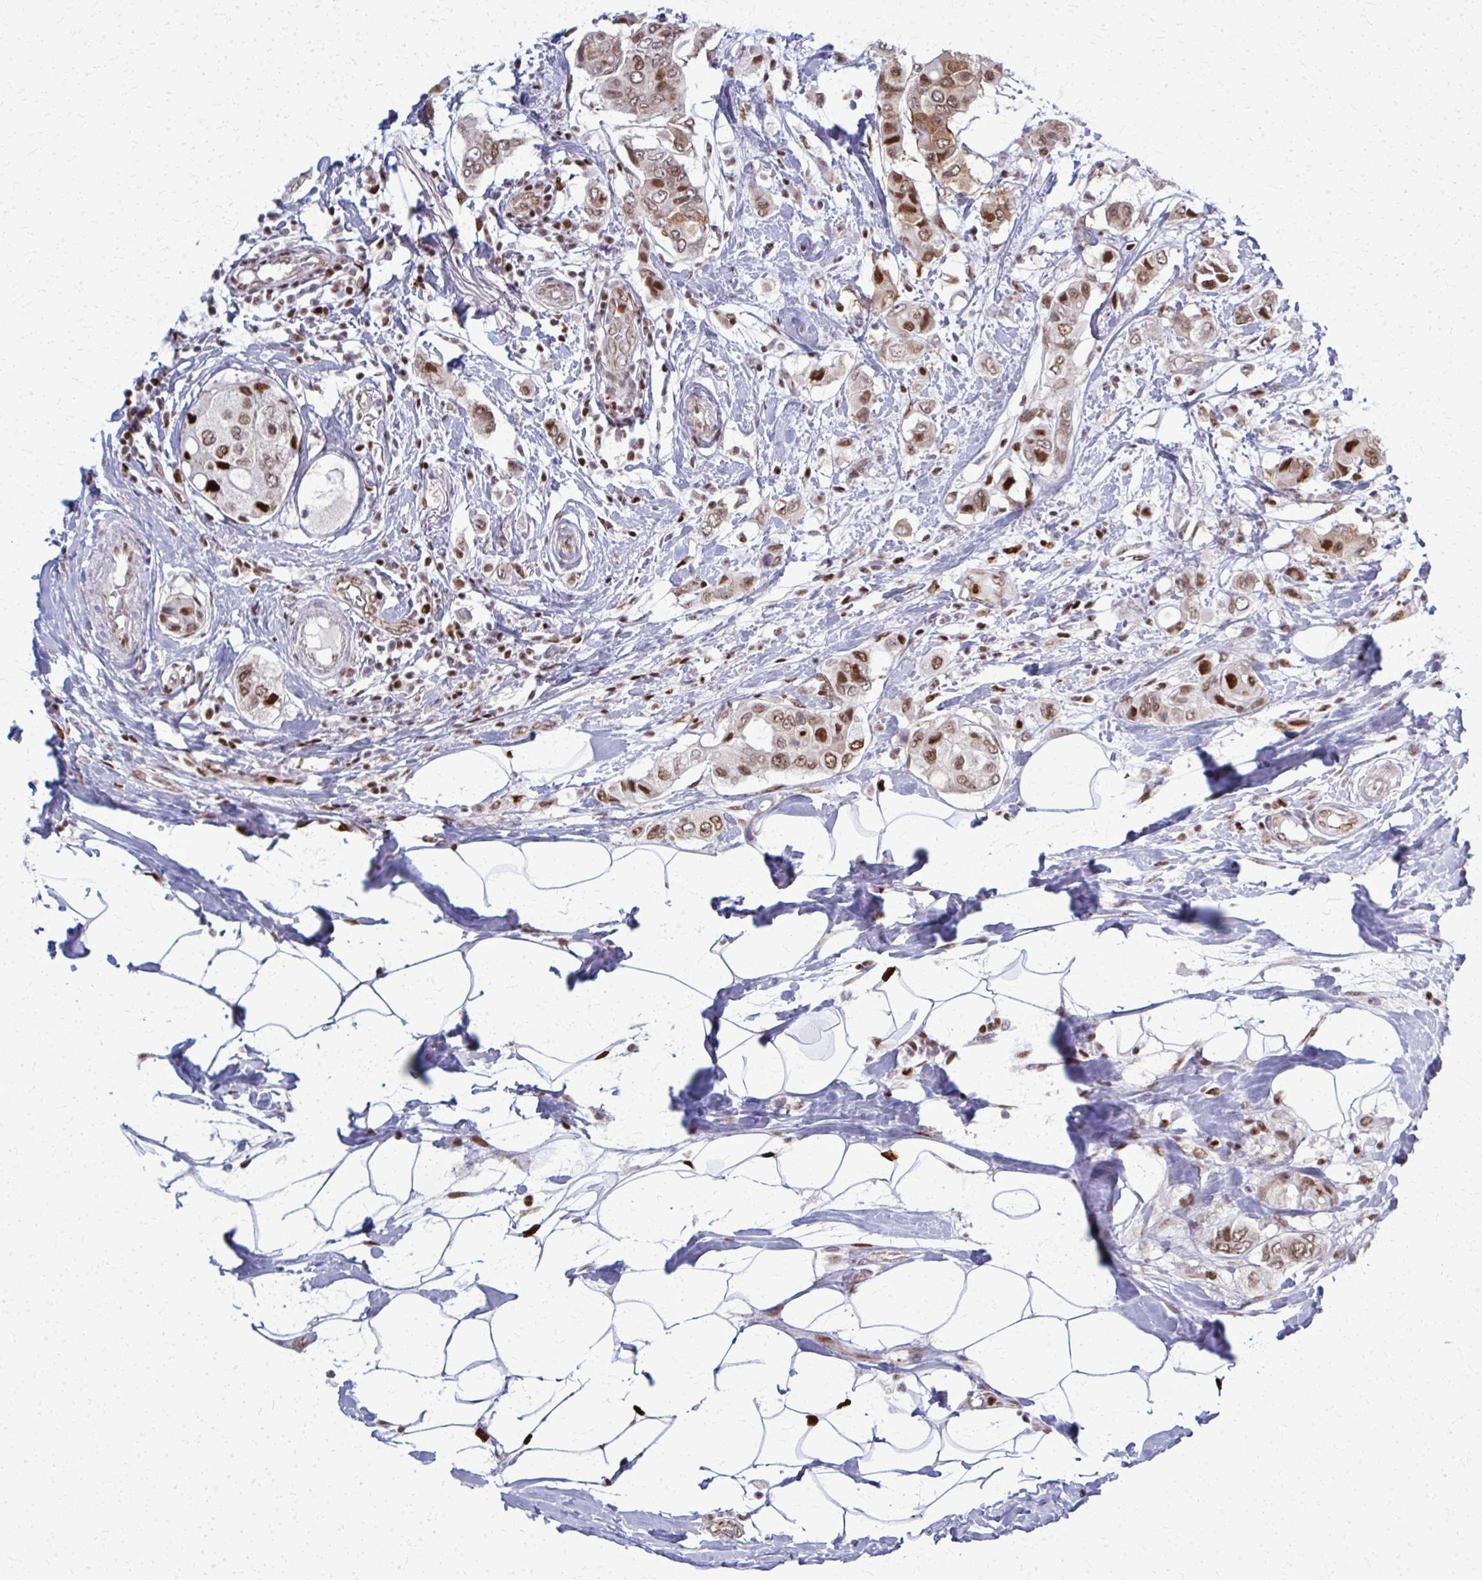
{"staining": {"intensity": "strong", "quantity": "25%-75%", "location": "nuclear"}, "tissue": "breast cancer", "cell_type": "Tumor cells", "image_type": "cancer", "snomed": [{"axis": "morphology", "description": "Lobular carcinoma"}, {"axis": "topography", "description": "Breast"}], "caption": "Protein staining reveals strong nuclear expression in approximately 25%-75% of tumor cells in breast cancer. The protein is stained brown, and the nuclei are stained in blue (DAB (3,3'-diaminobenzidine) IHC with brightfield microscopy, high magnification).", "gene": "ZNF559", "patient": {"sex": "female", "age": 51}}